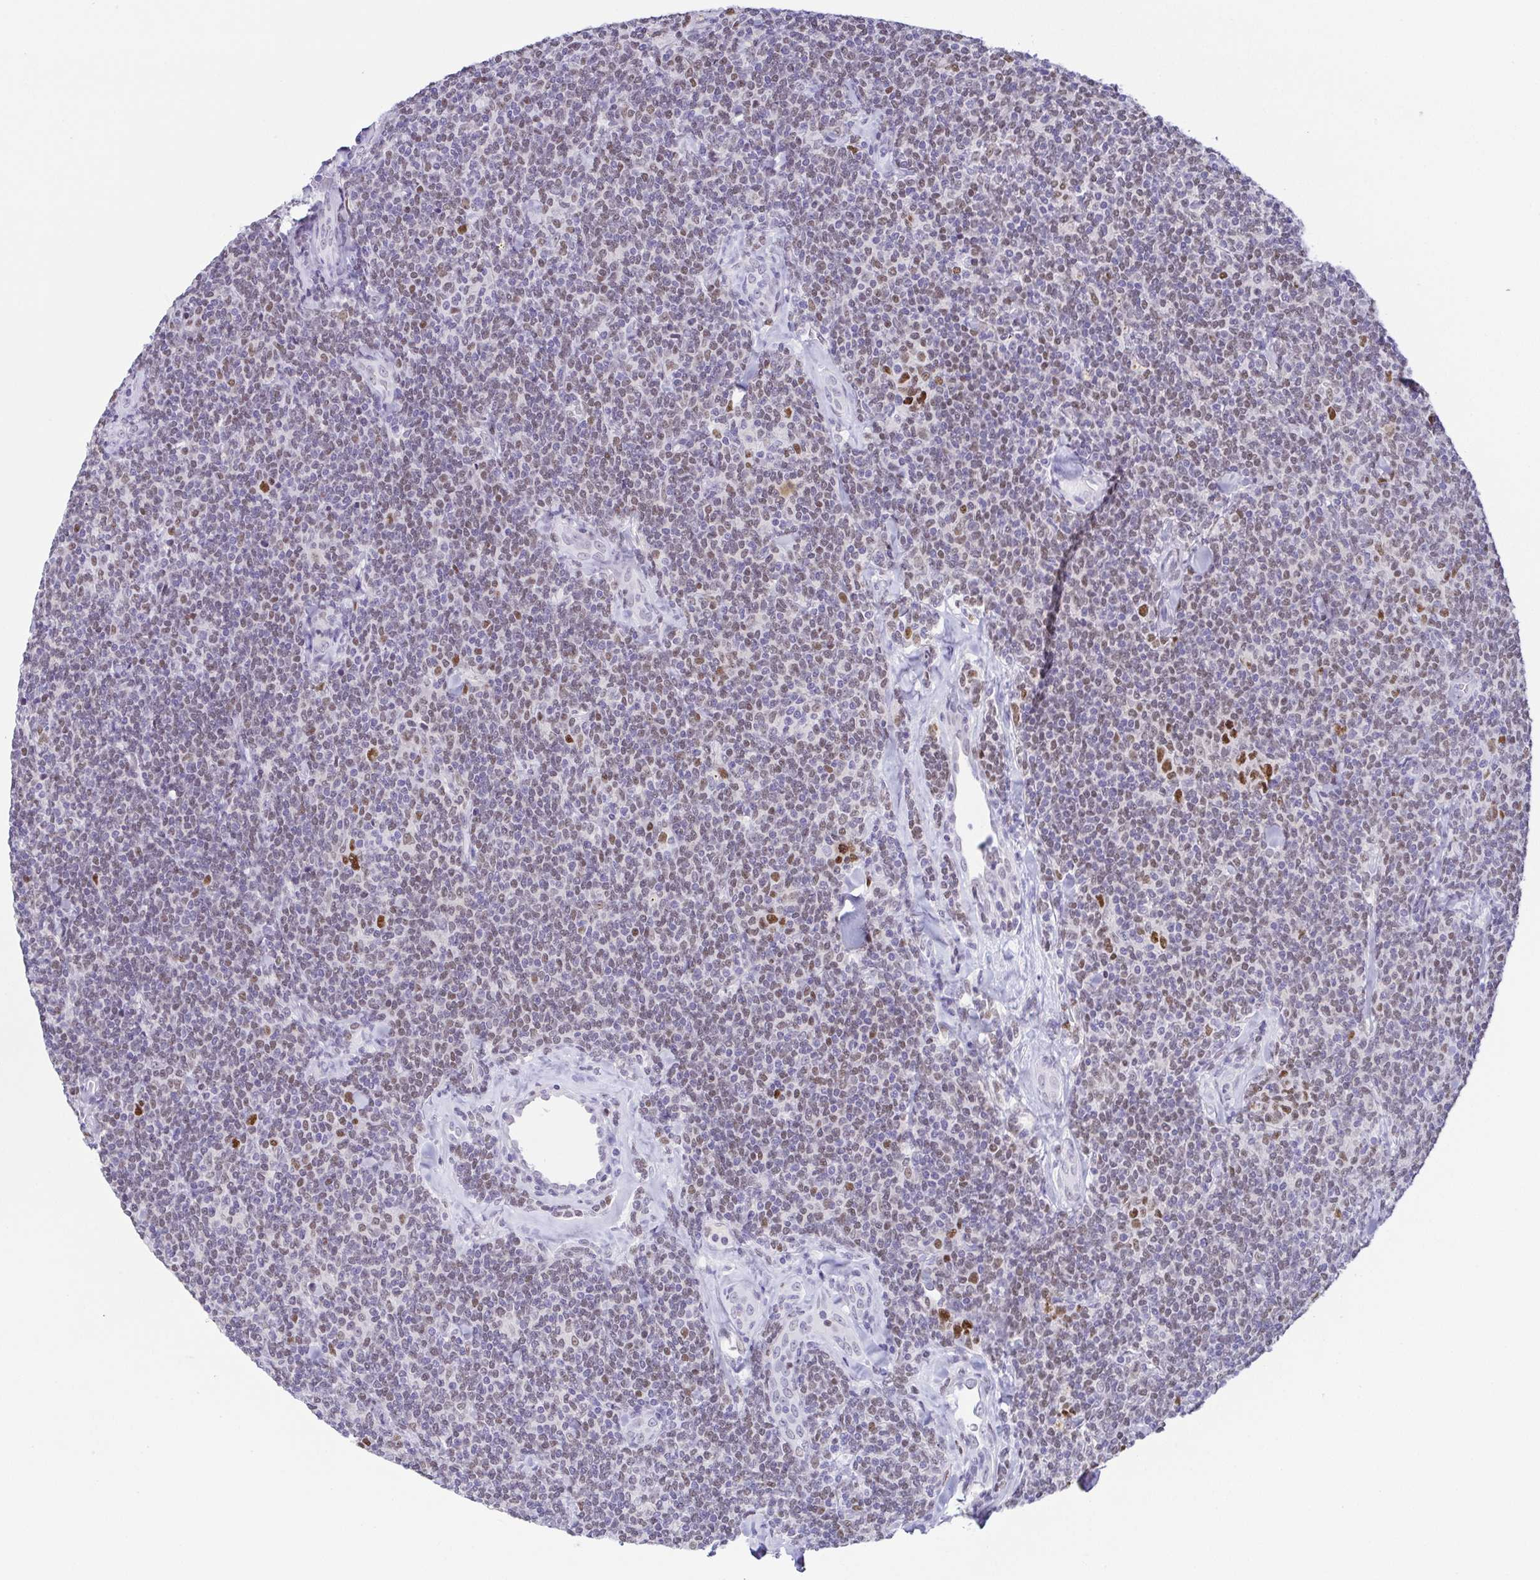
{"staining": {"intensity": "moderate", "quantity": "25%-75%", "location": "nuclear"}, "tissue": "lymphoma", "cell_type": "Tumor cells", "image_type": "cancer", "snomed": [{"axis": "morphology", "description": "Malignant lymphoma, non-Hodgkin's type, Low grade"}, {"axis": "topography", "description": "Lymph node"}], "caption": "Protein expression analysis of malignant lymphoma, non-Hodgkin's type (low-grade) displays moderate nuclear expression in approximately 25%-75% of tumor cells.", "gene": "TCF3", "patient": {"sex": "female", "age": 56}}